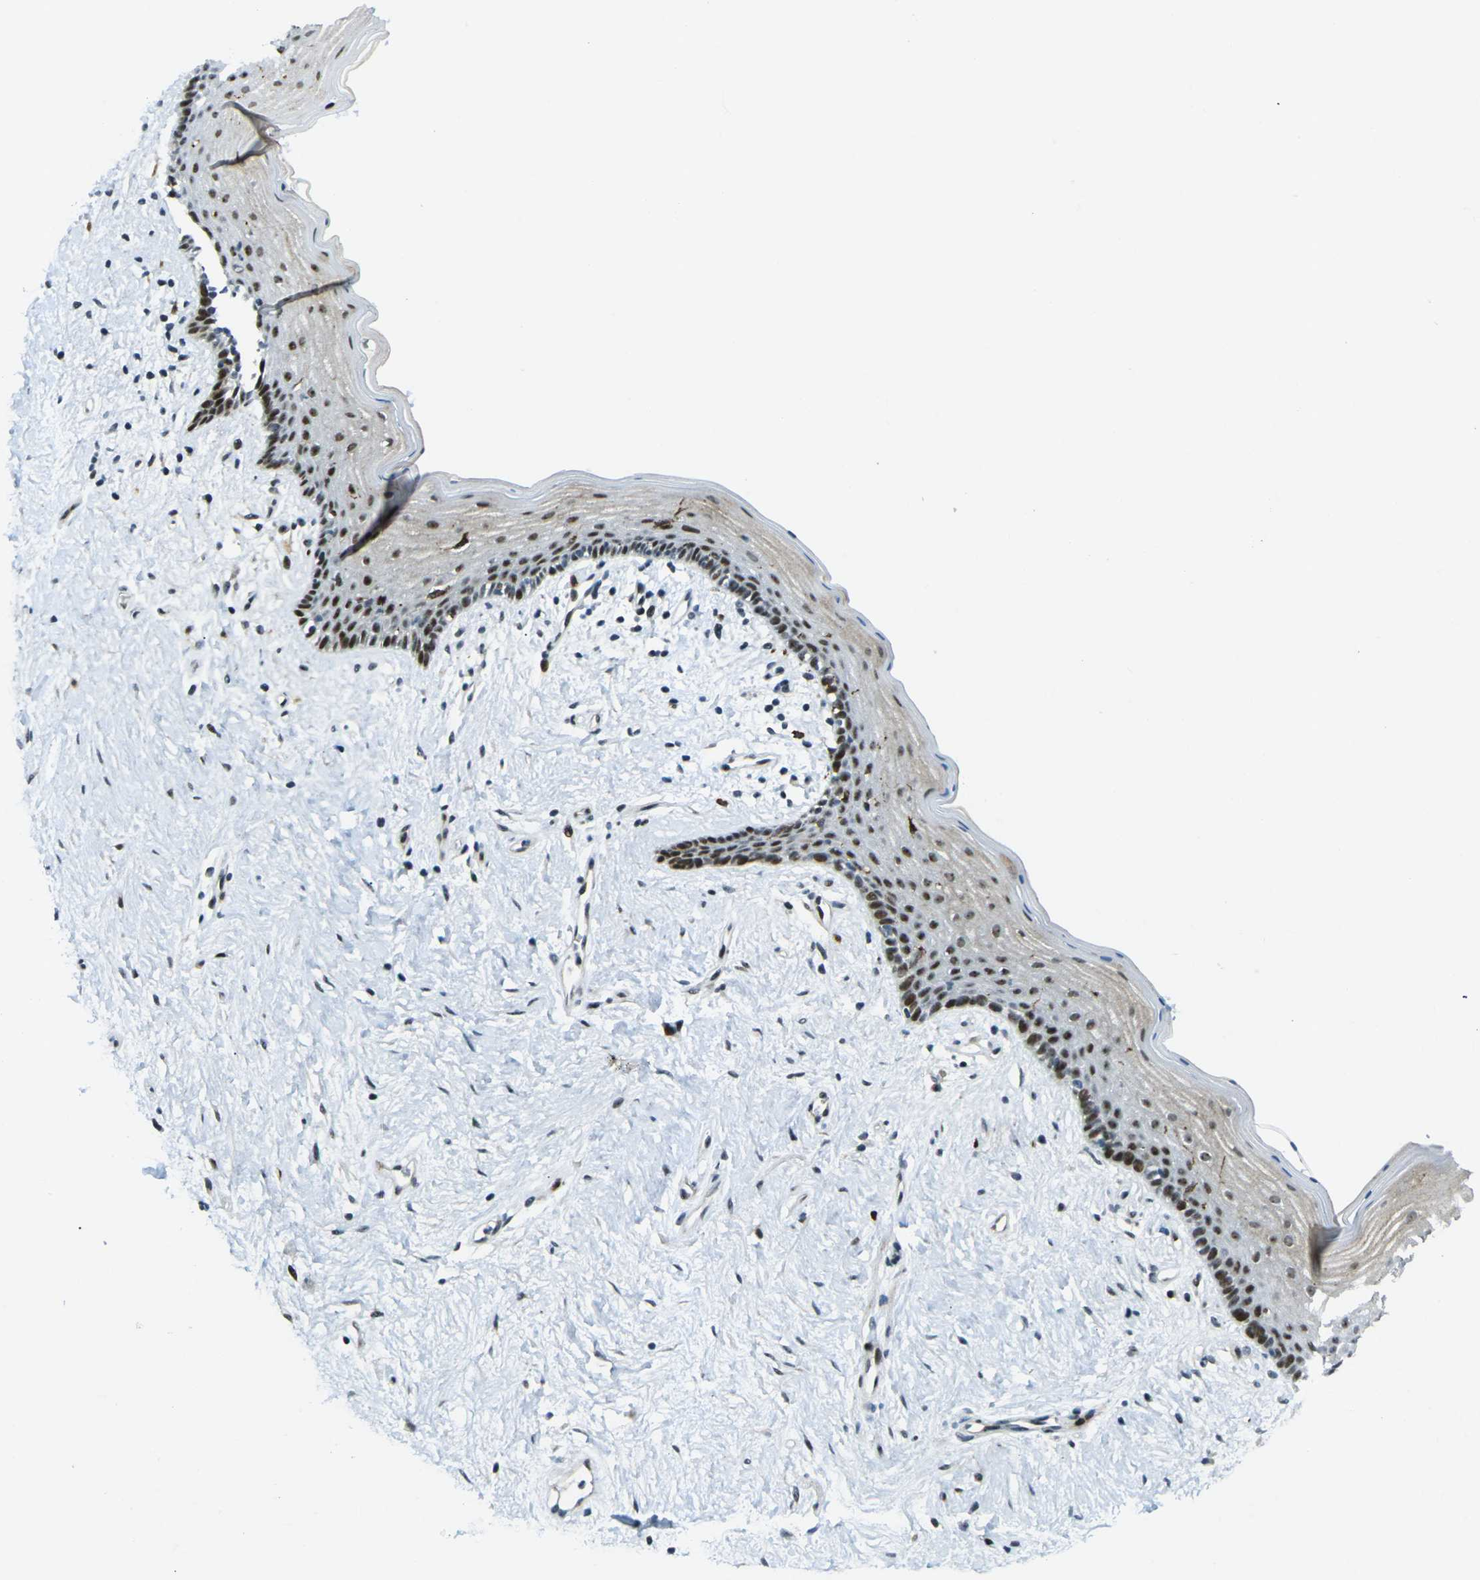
{"staining": {"intensity": "strong", "quantity": "25%-75%", "location": "nuclear"}, "tissue": "vagina", "cell_type": "Squamous epithelial cells", "image_type": "normal", "snomed": [{"axis": "morphology", "description": "Normal tissue, NOS"}, {"axis": "topography", "description": "Vagina"}], "caption": "This image exhibits immunohistochemistry (IHC) staining of normal human vagina, with high strong nuclear positivity in approximately 25%-75% of squamous epithelial cells.", "gene": "UBE2C", "patient": {"sex": "female", "age": 44}}